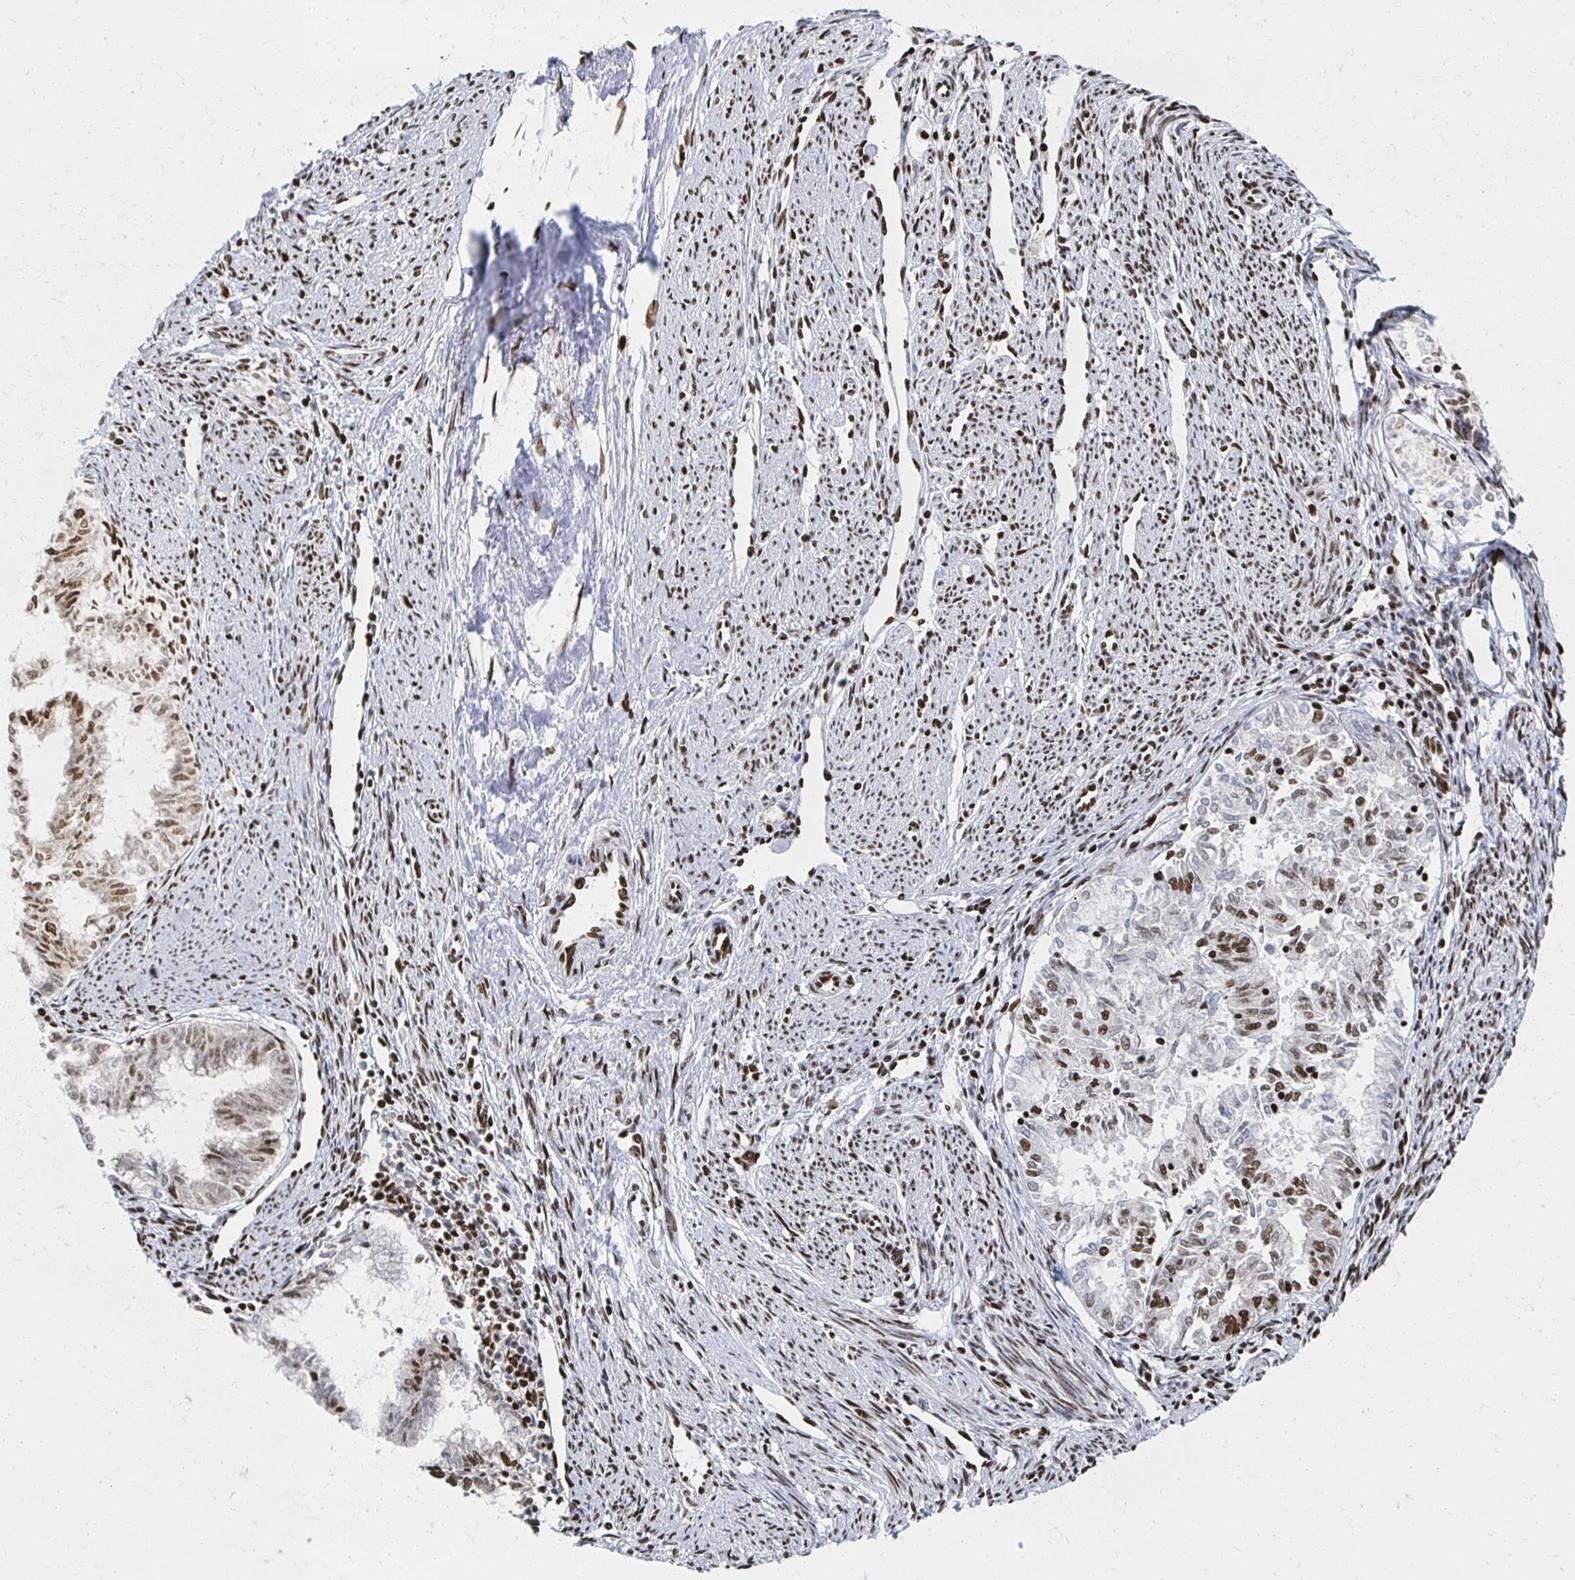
{"staining": {"intensity": "moderate", "quantity": "25%-75%", "location": "nuclear"}, "tissue": "endometrial cancer", "cell_type": "Tumor cells", "image_type": "cancer", "snomed": [{"axis": "morphology", "description": "Adenocarcinoma, NOS"}, {"axis": "topography", "description": "Endometrium"}], "caption": "Protein staining displays moderate nuclear staining in about 25%-75% of tumor cells in endometrial adenocarcinoma.", "gene": "RBBP7", "patient": {"sex": "female", "age": 79}}